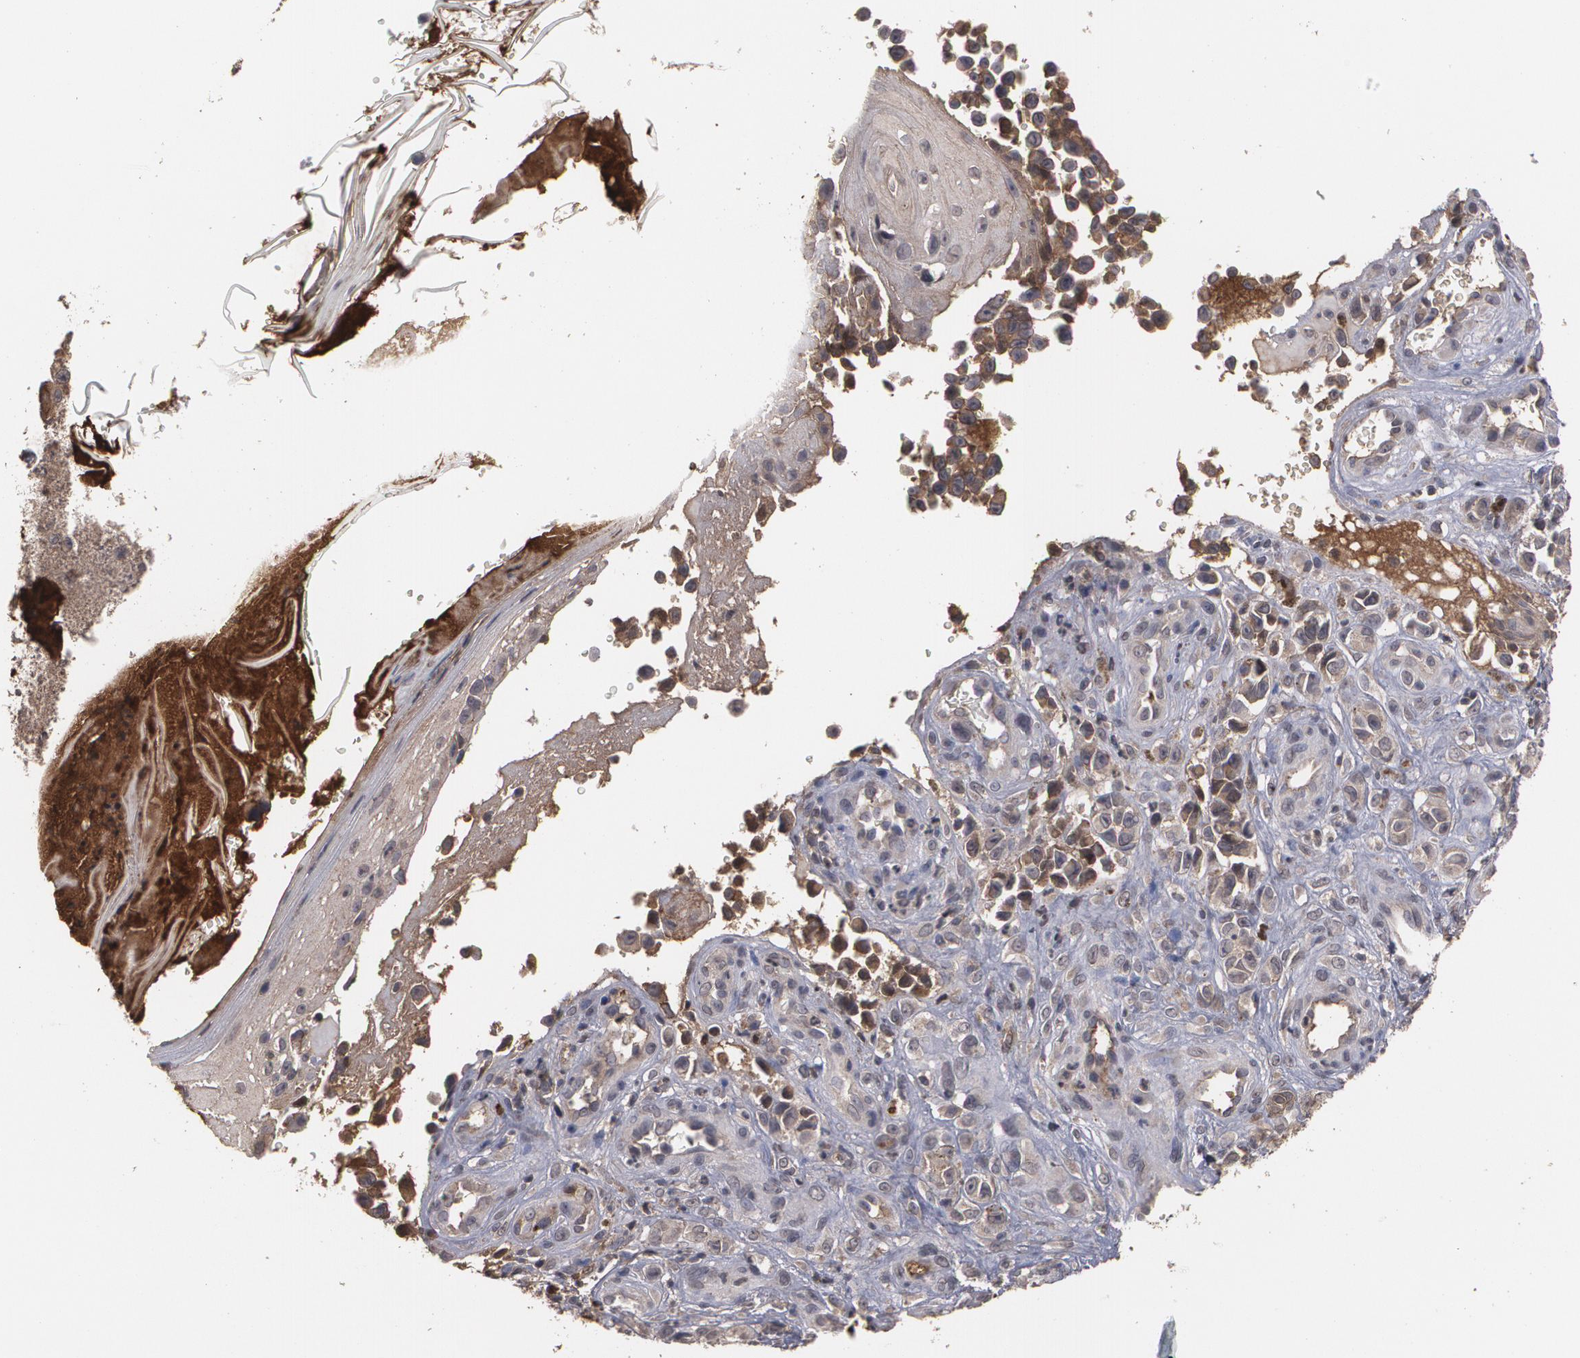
{"staining": {"intensity": "moderate", "quantity": ">75%", "location": "cytoplasmic/membranous"}, "tissue": "melanoma", "cell_type": "Tumor cells", "image_type": "cancer", "snomed": [{"axis": "morphology", "description": "Malignant melanoma, NOS"}, {"axis": "topography", "description": "Skin"}], "caption": "High-magnification brightfield microscopy of malignant melanoma stained with DAB (brown) and counterstained with hematoxylin (blue). tumor cells exhibit moderate cytoplasmic/membranous staining is present in approximately>75% of cells.", "gene": "ARF6", "patient": {"sex": "female", "age": 82}}